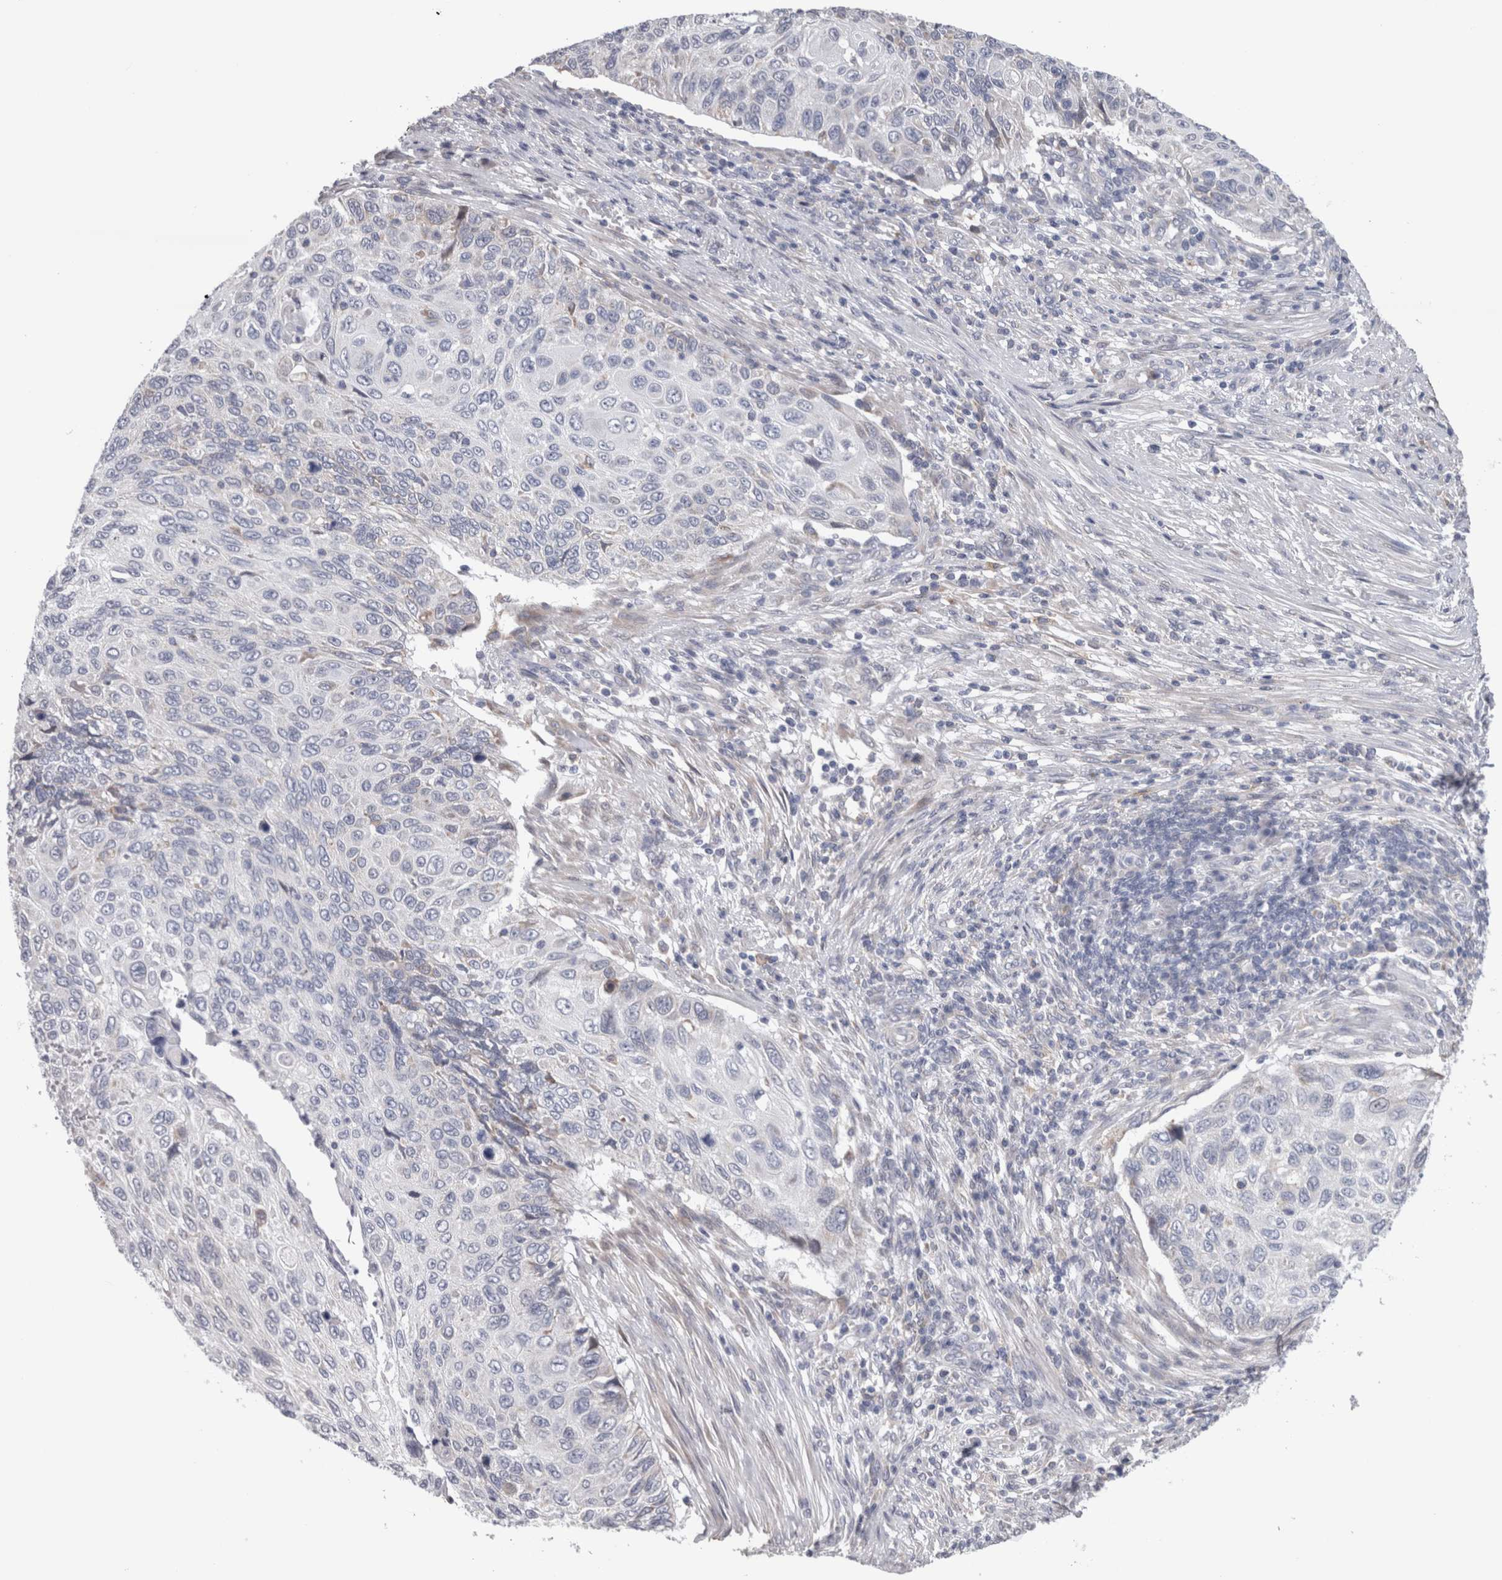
{"staining": {"intensity": "negative", "quantity": "none", "location": "none"}, "tissue": "cervical cancer", "cell_type": "Tumor cells", "image_type": "cancer", "snomed": [{"axis": "morphology", "description": "Squamous cell carcinoma, NOS"}, {"axis": "topography", "description": "Cervix"}], "caption": "An immunohistochemistry (IHC) histopathology image of squamous cell carcinoma (cervical) is shown. There is no staining in tumor cells of squamous cell carcinoma (cervical). The staining was performed using DAB to visualize the protein expression in brown, while the nuclei were stained in blue with hematoxylin (Magnification: 20x).", "gene": "GDAP1", "patient": {"sex": "female", "age": 70}}